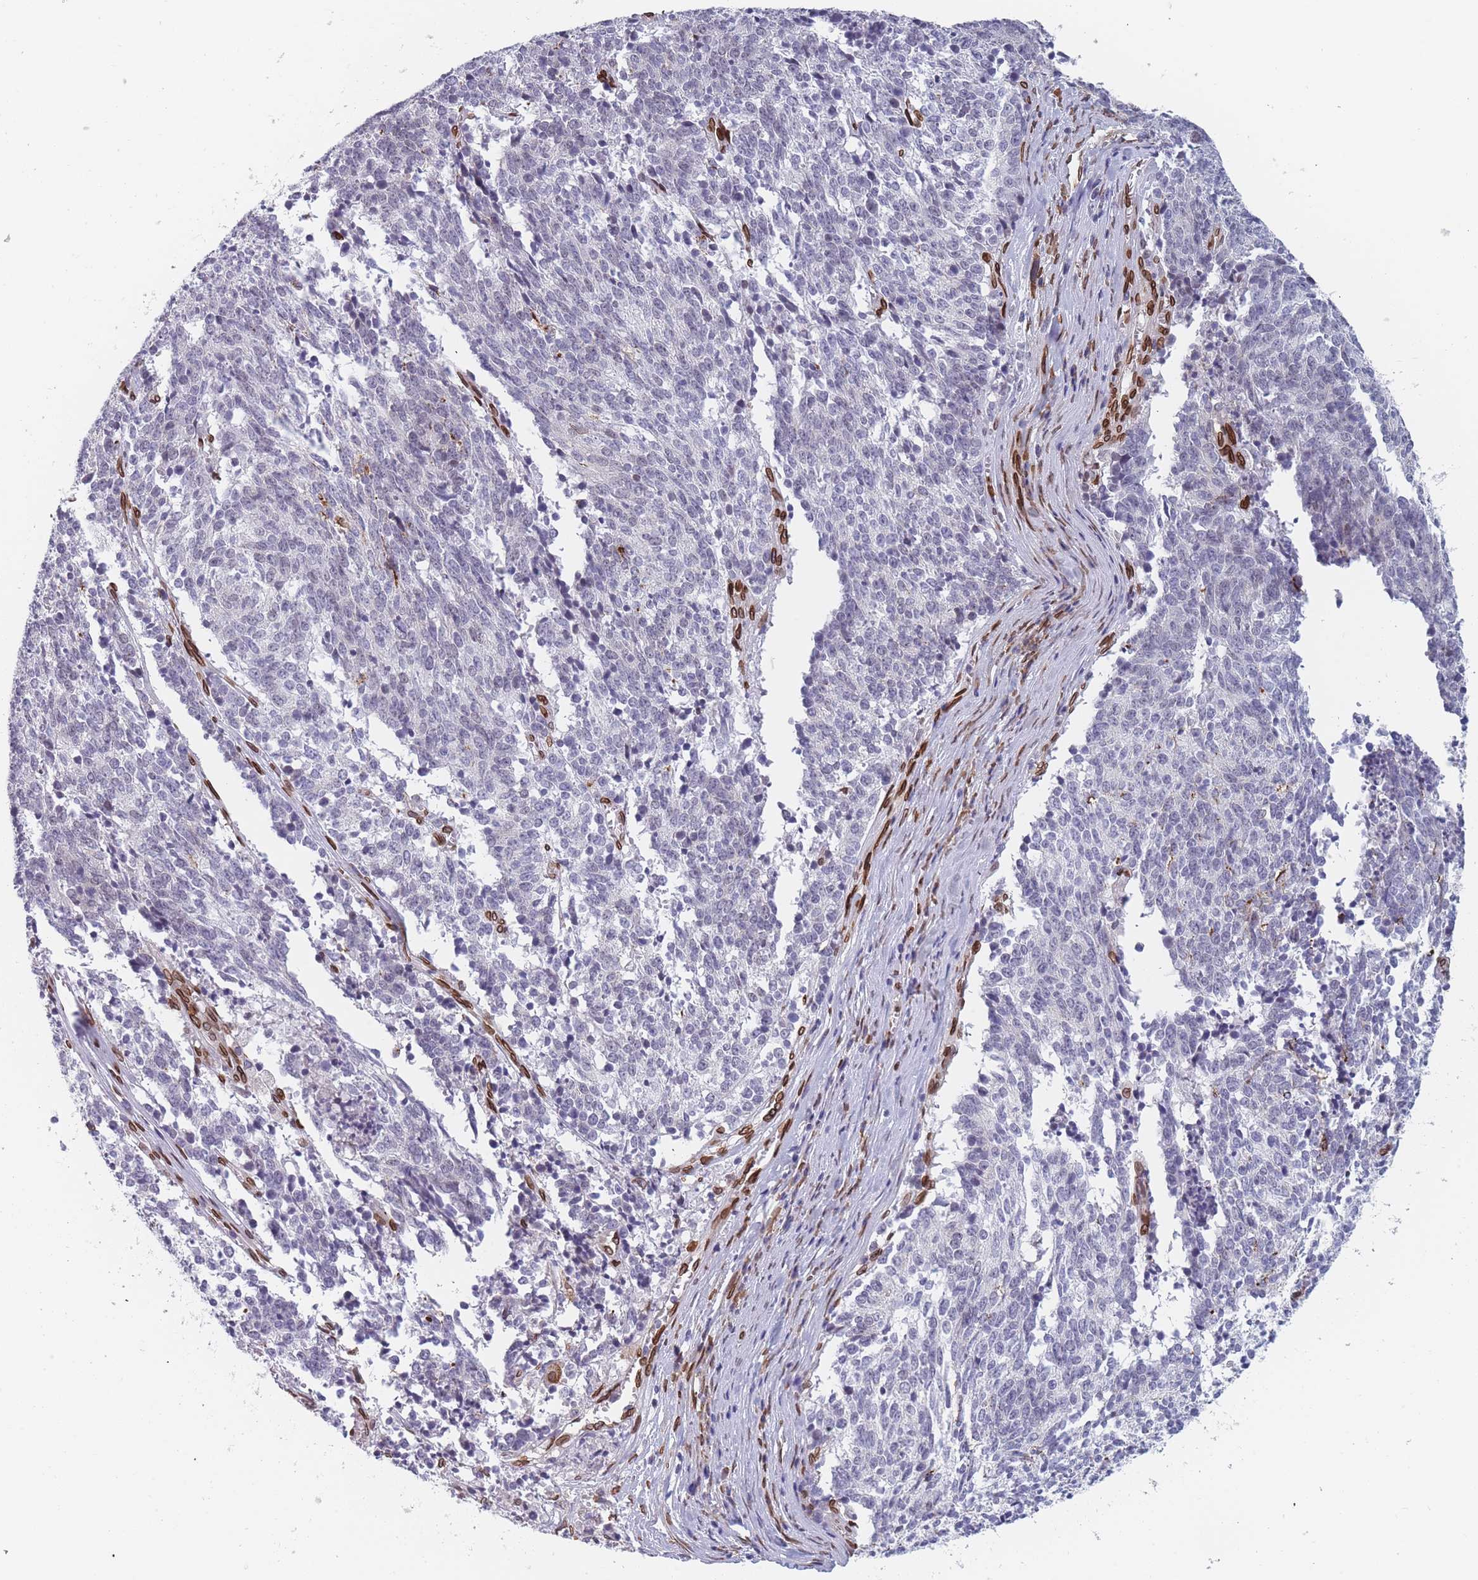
{"staining": {"intensity": "negative", "quantity": "none", "location": "none"}, "tissue": "cervical cancer", "cell_type": "Tumor cells", "image_type": "cancer", "snomed": [{"axis": "morphology", "description": "Squamous cell carcinoma, NOS"}, {"axis": "topography", "description": "Cervix"}], "caption": "A photomicrograph of human cervical cancer is negative for staining in tumor cells. (Brightfield microscopy of DAB (3,3'-diaminobenzidine) IHC at high magnification).", "gene": "ZBTB1", "patient": {"sex": "female", "age": 29}}